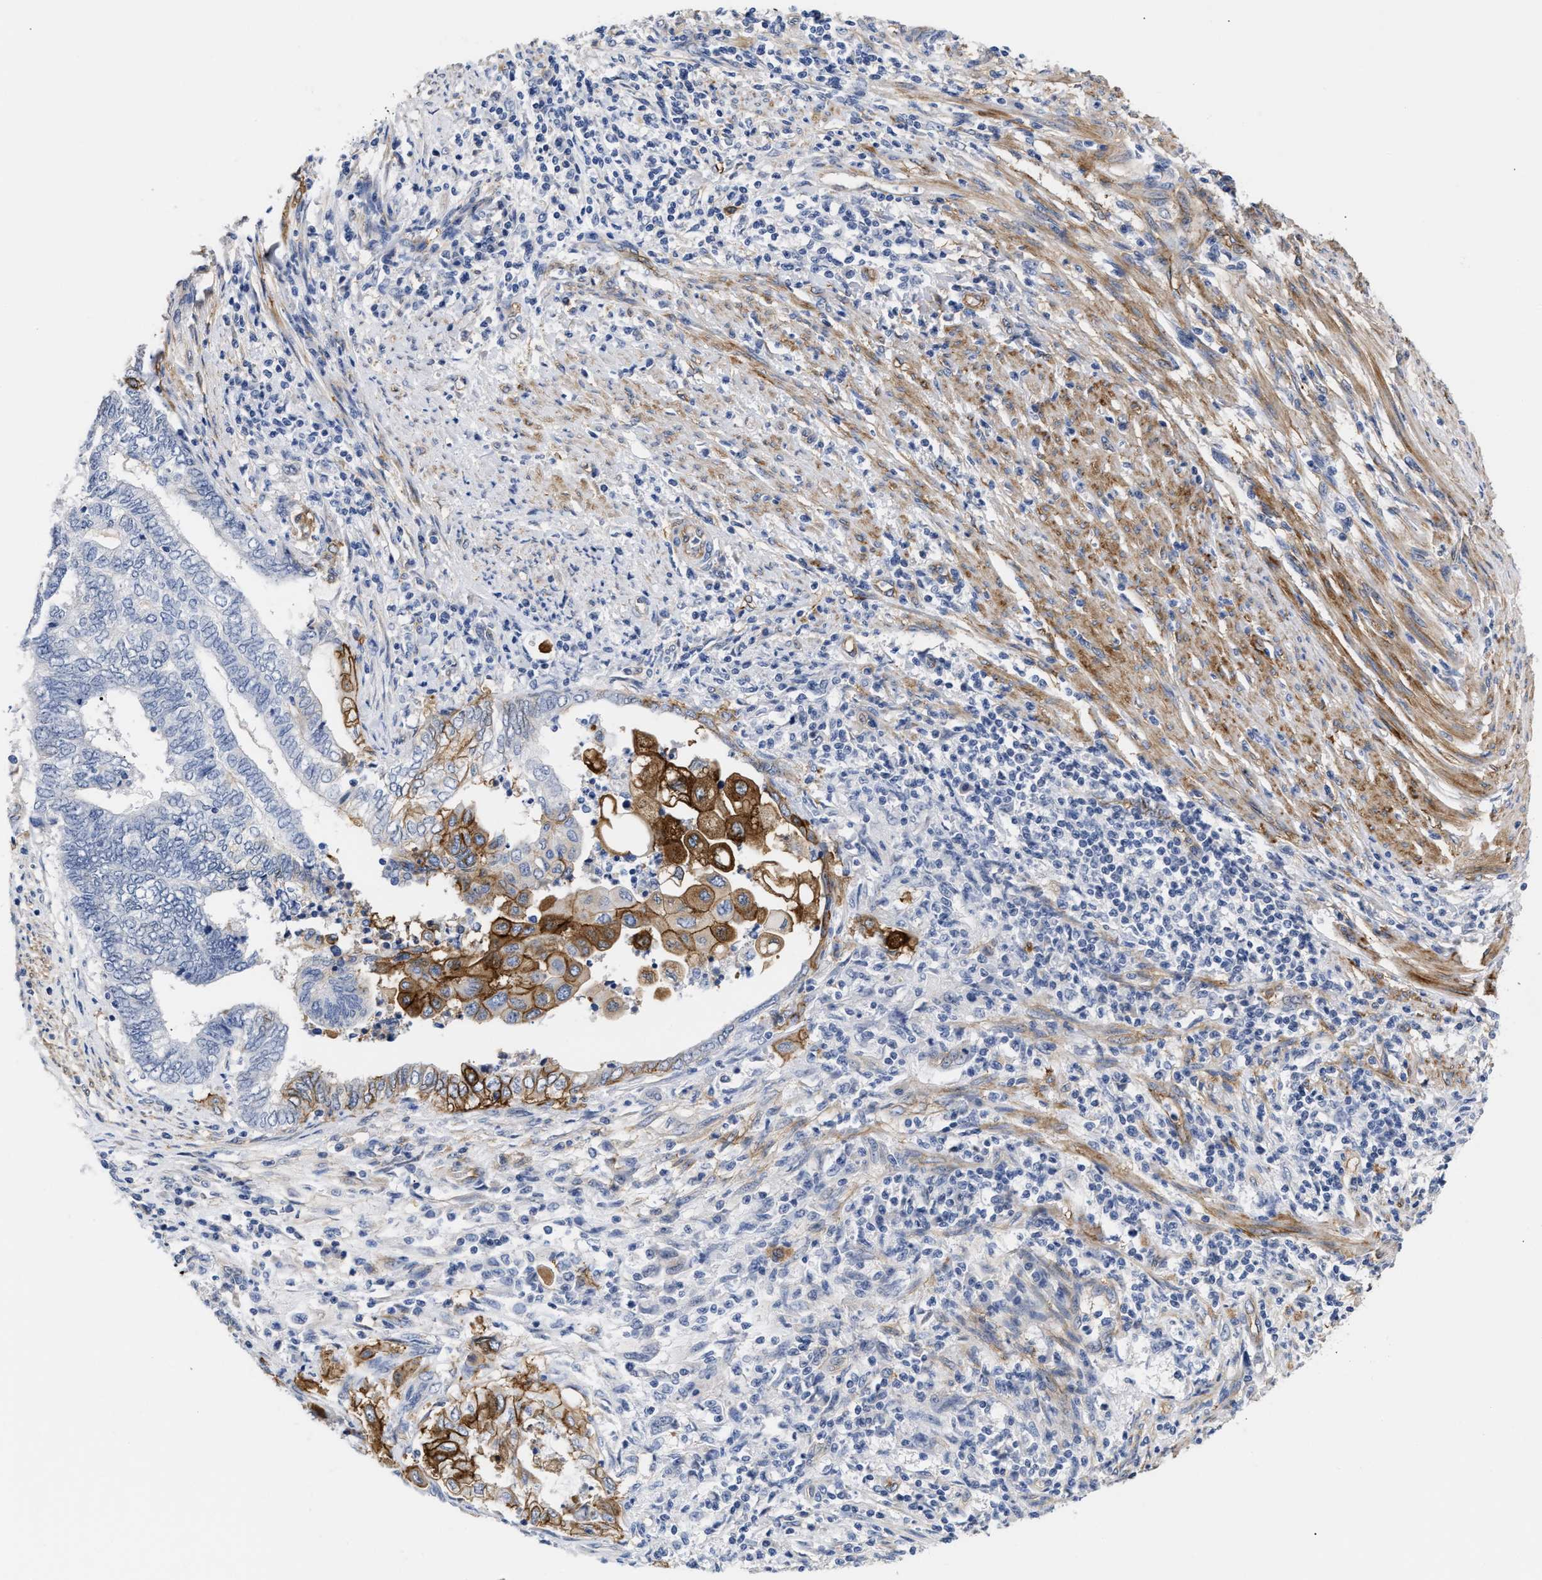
{"staining": {"intensity": "strong", "quantity": "<25%", "location": "cytoplasmic/membranous"}, "tissue": "endometrial cancer", "cell_type": "Tumor cells", "image_type": "cancer", "snomed": [{"axis": "morphology", "description": "Adenocarcinoma, NOS"}, {"axis": "topography", "description": "Uterus"}, {"axis": "topography", "description": "Endometrium"}], "caption": "Immunohistochemical staining of human endometrial cancer demonstrates medium levels of strong cytoplasmic/membranous expression in about <25% of tumor cells. Immunohistochemistry stains the protein of interest in brown and the nuclei are stained blue.", "gene": "AHNAK2", "patient": {"sex": "female", "age": 70}}